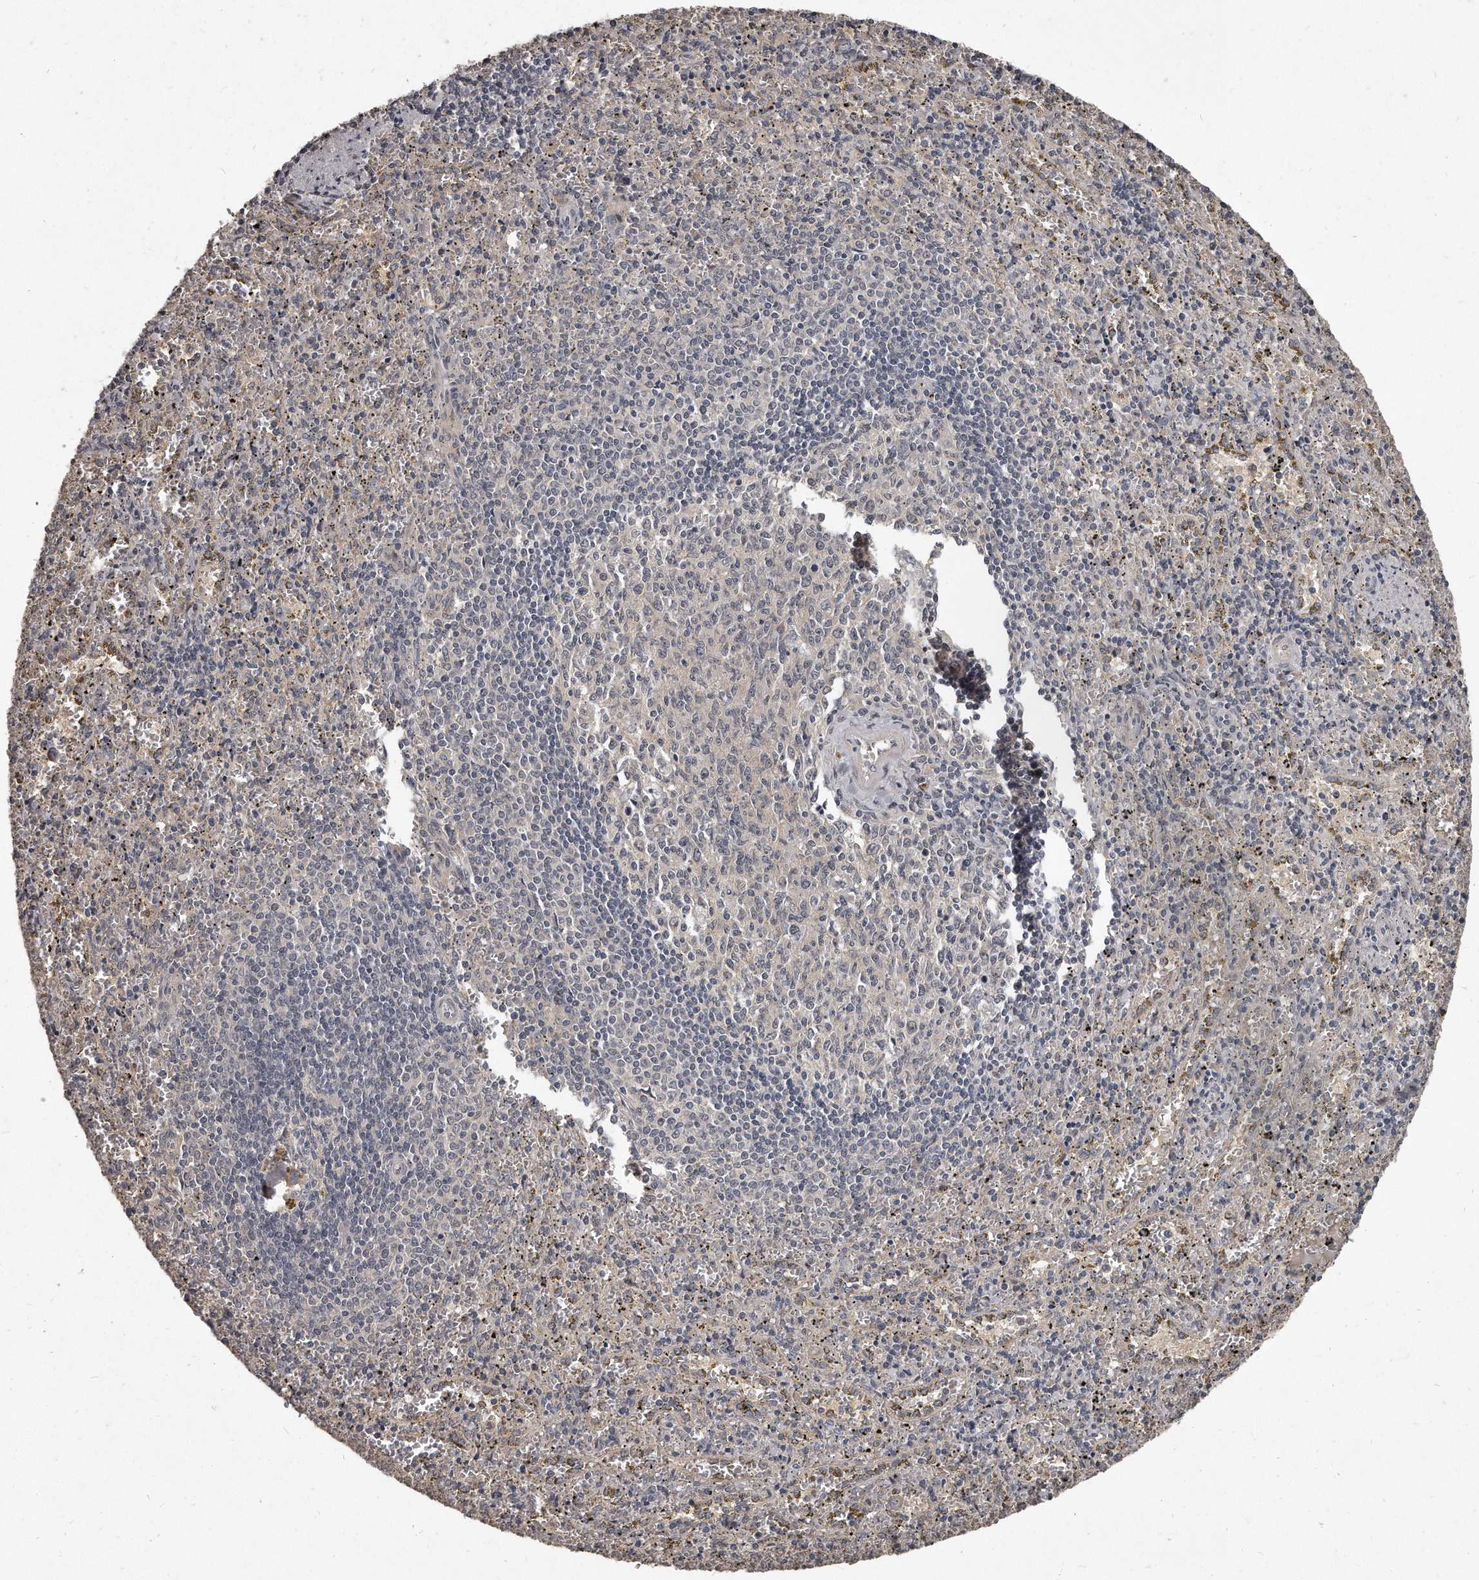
{"staining": {"intensity": "negative", "quantity": "none", "location": "none"}, "tissue": "spleen", "cell_type": "Cells in red pulp", "image_type": "normal", "snomed": [{"axis": "morphology", "description": "Normal tissue, NOS"}, {"axis": "topography", "description": "Spleen"}], "caption": "This is an immunohistochemistry histopathology image of normal human spleen. There is no positivity in cells in red pulp.", "gene": "GRB10", "patient": {"sex": "male", "age": 11}}